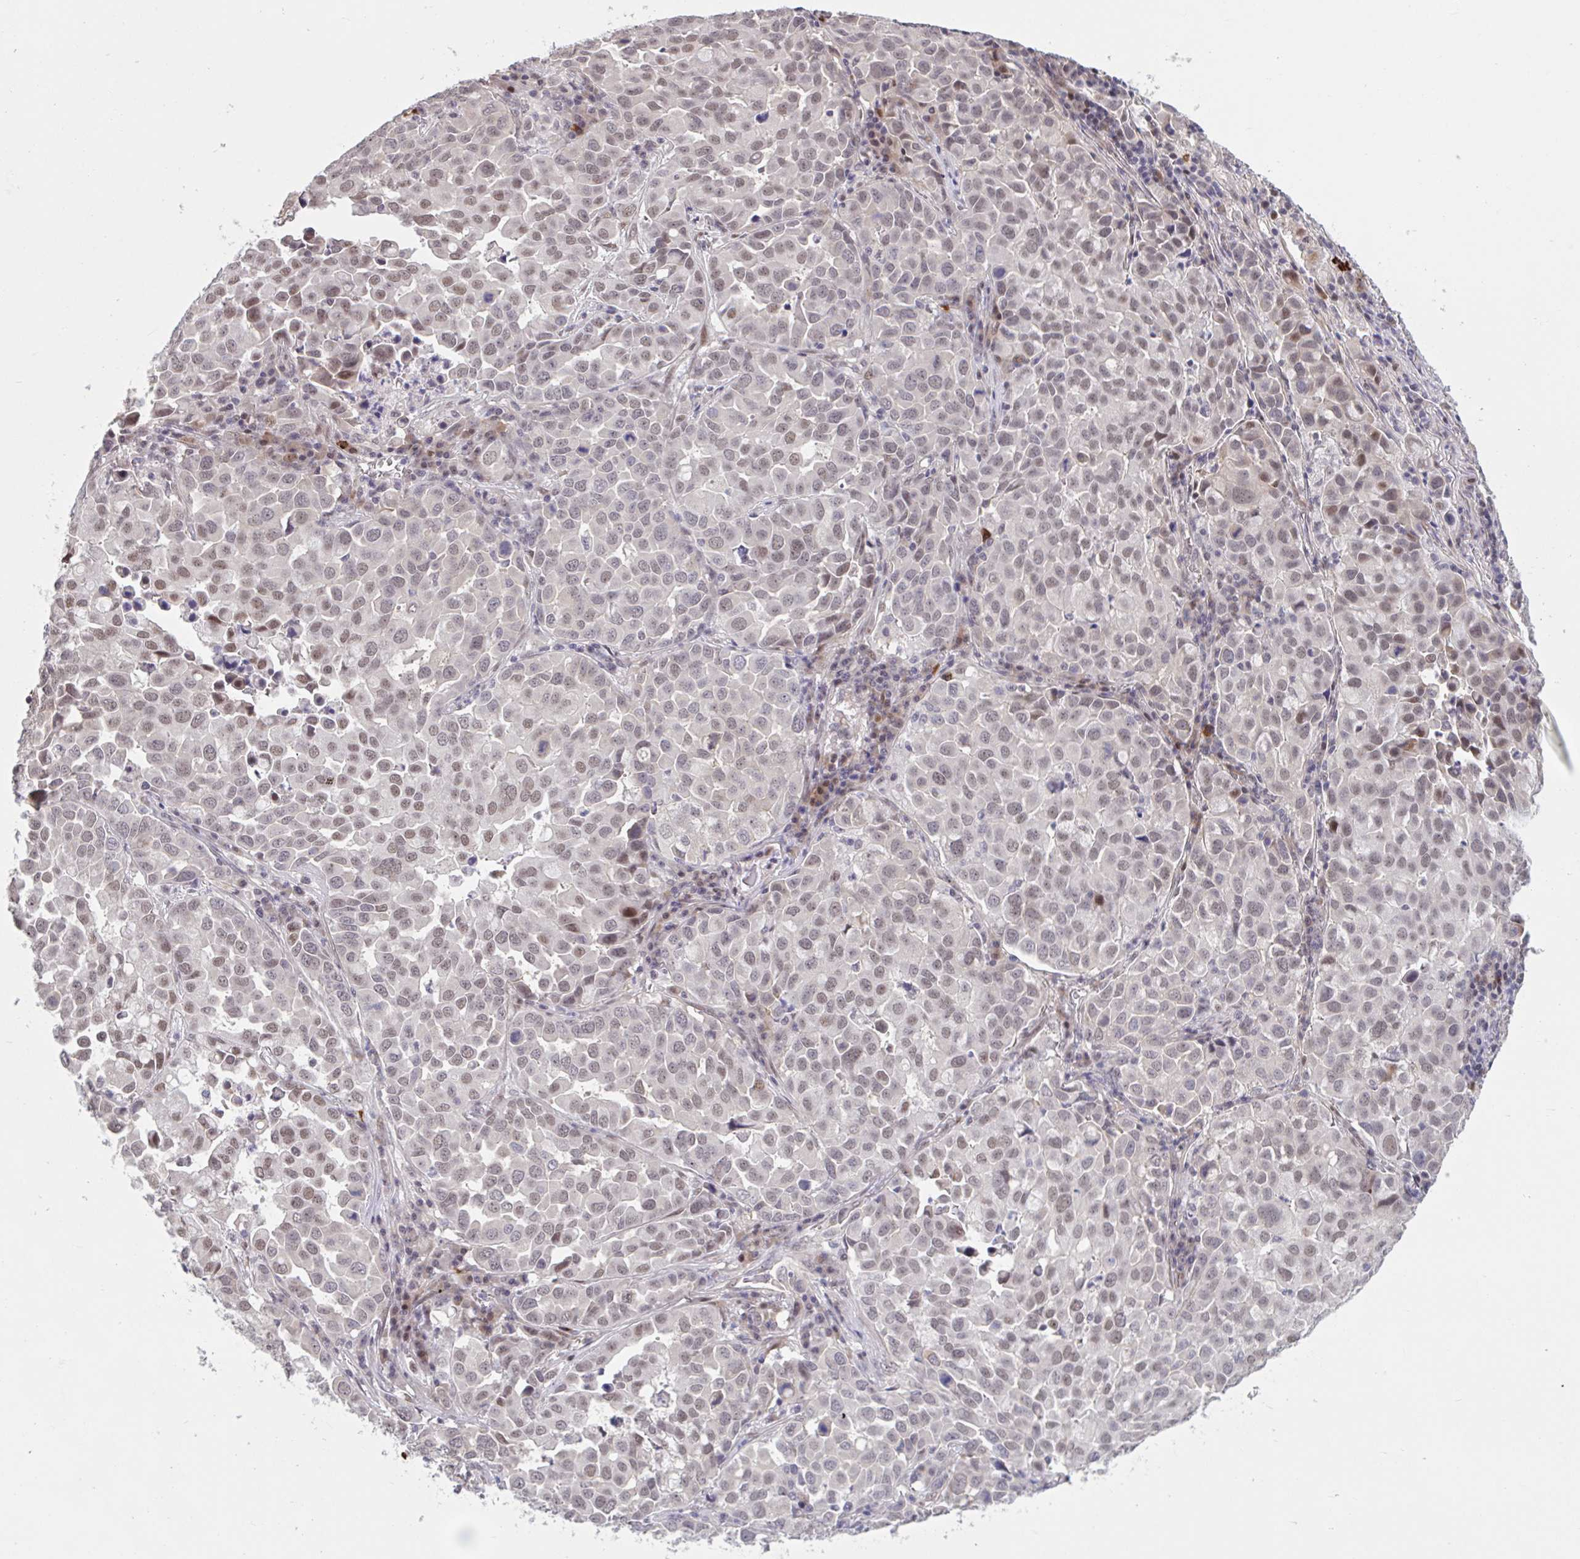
{"staining": {"intensity": "weak", "quantity": ">75%", "location": "nuclear"}, "tissue": "lung cancer", "cell_type": "Tumor cells", "image_type": "cancer", "snomed": [{"axis": "morphology", "description": "Adenocarcinoma, NOS"}, {"axis": "morphology", "description": "Adenocarcinoma, metastatic, NOS"}, {"axis": "topography", "description": "Lymph node"}, {"axis": "topography", "description": "Lung"}], "caption": "High-magnification brightfield microscopy of lung cancer stained with DAB (brown) and counterstained with hematoxylin (blue). tumor cells exhibit weak nuclear staining is appreciated in about>75% of cells. Using DAB (3,3'-diaminobenzidine) (brown) and hematoxylin (blue) stains, captured at high magnification using brightfield microscopy.", "gene": "ZNF414", "patient": {"sex": "female", "age": 65}}